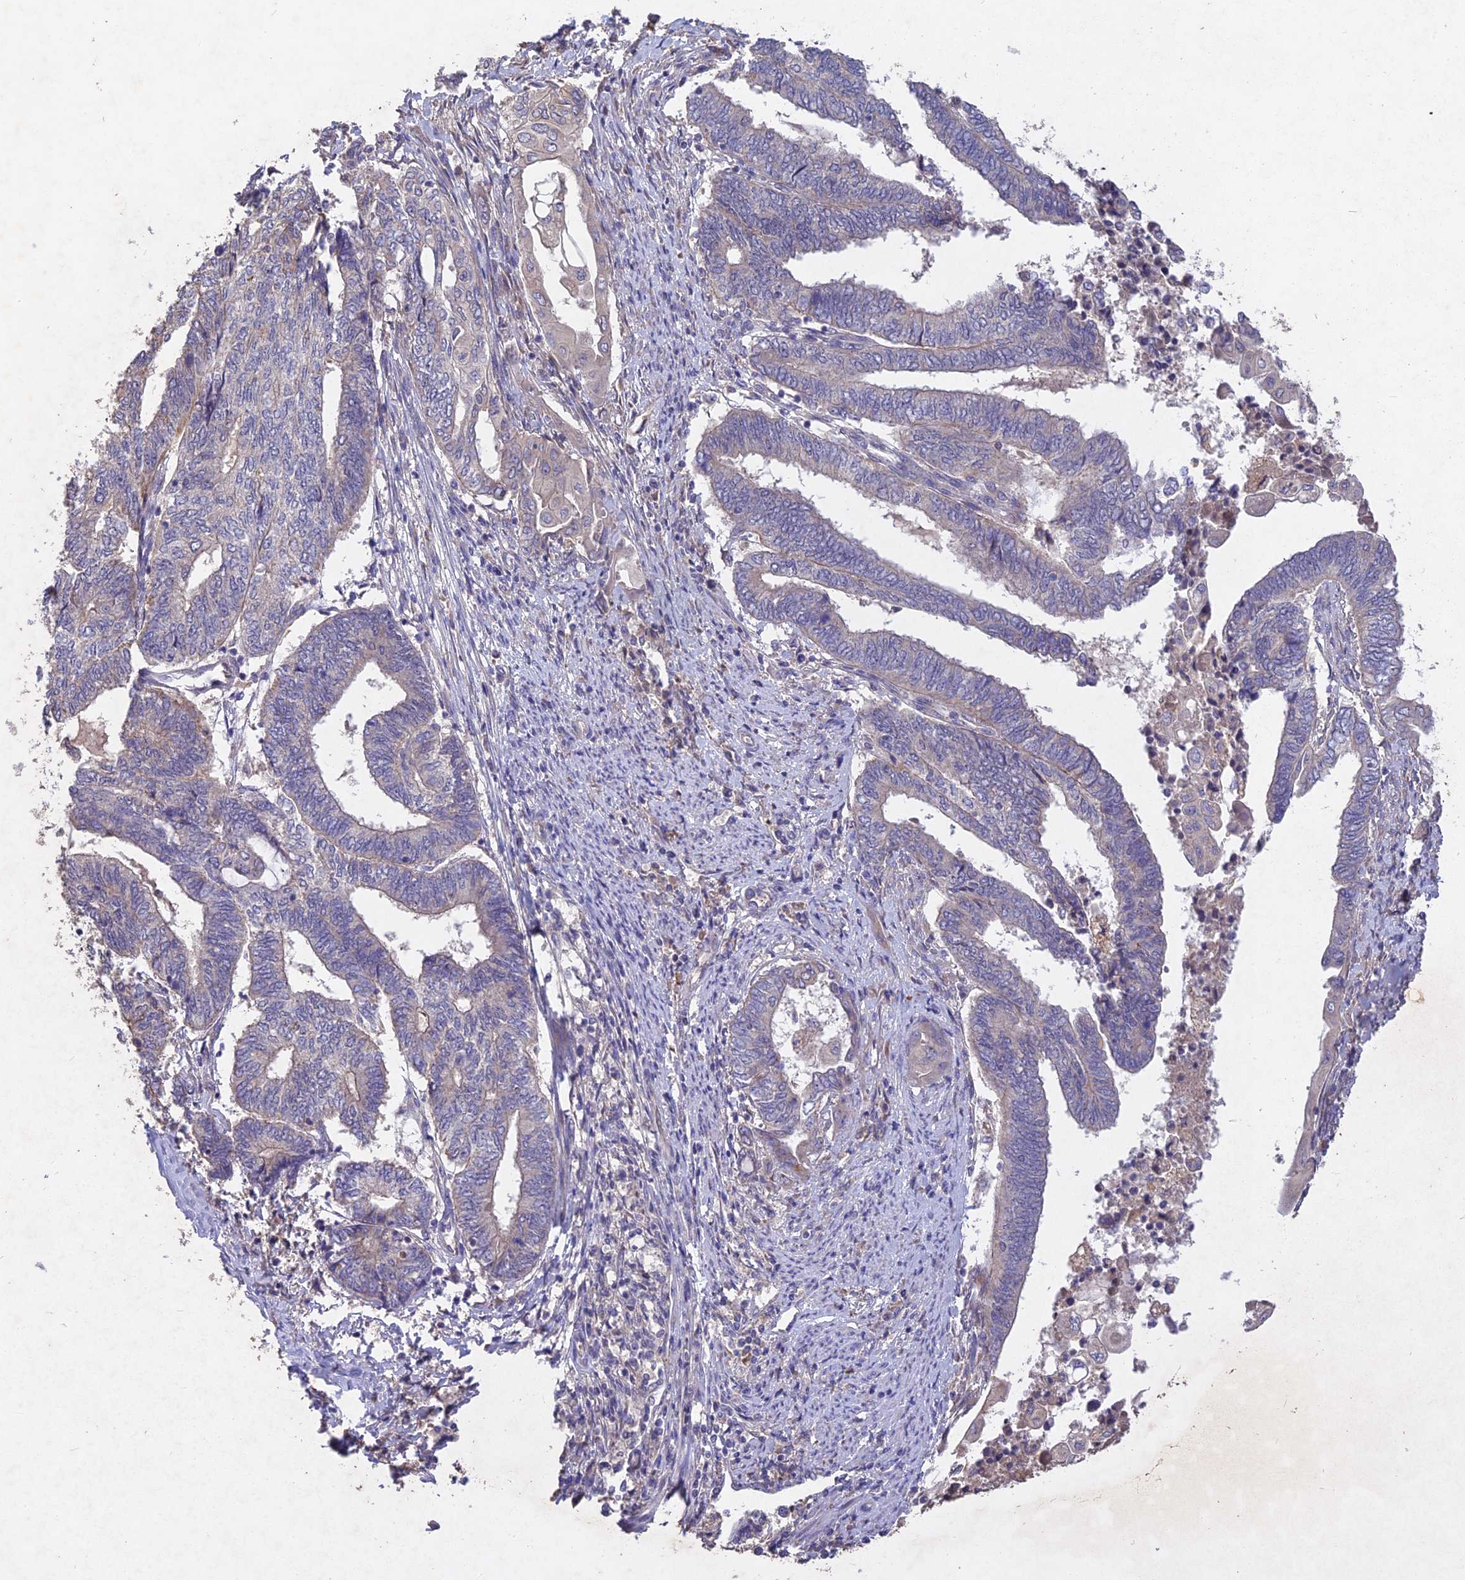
{"staining": {"intensity": "negative", "quantity": "none", "location": "none"}, "tissue": "endometrial cancer", "cell_type": "Tumor cells", "image_type": "cancer", "snomed": [{"axis": "morphology", "description": "Adenocarcinoma, NOS"}, {"axis": "topography", "description": "Uterus"}, {"axis": "topography", "description": "Endometrium"}], "caption": "DAB immunohistochemical staining of human endometrial adenocarcinoma demonstrates no significant expression in tumor cells.", "gene": "SLC26A4", "patient": {"sex": "female", "age": 70}}